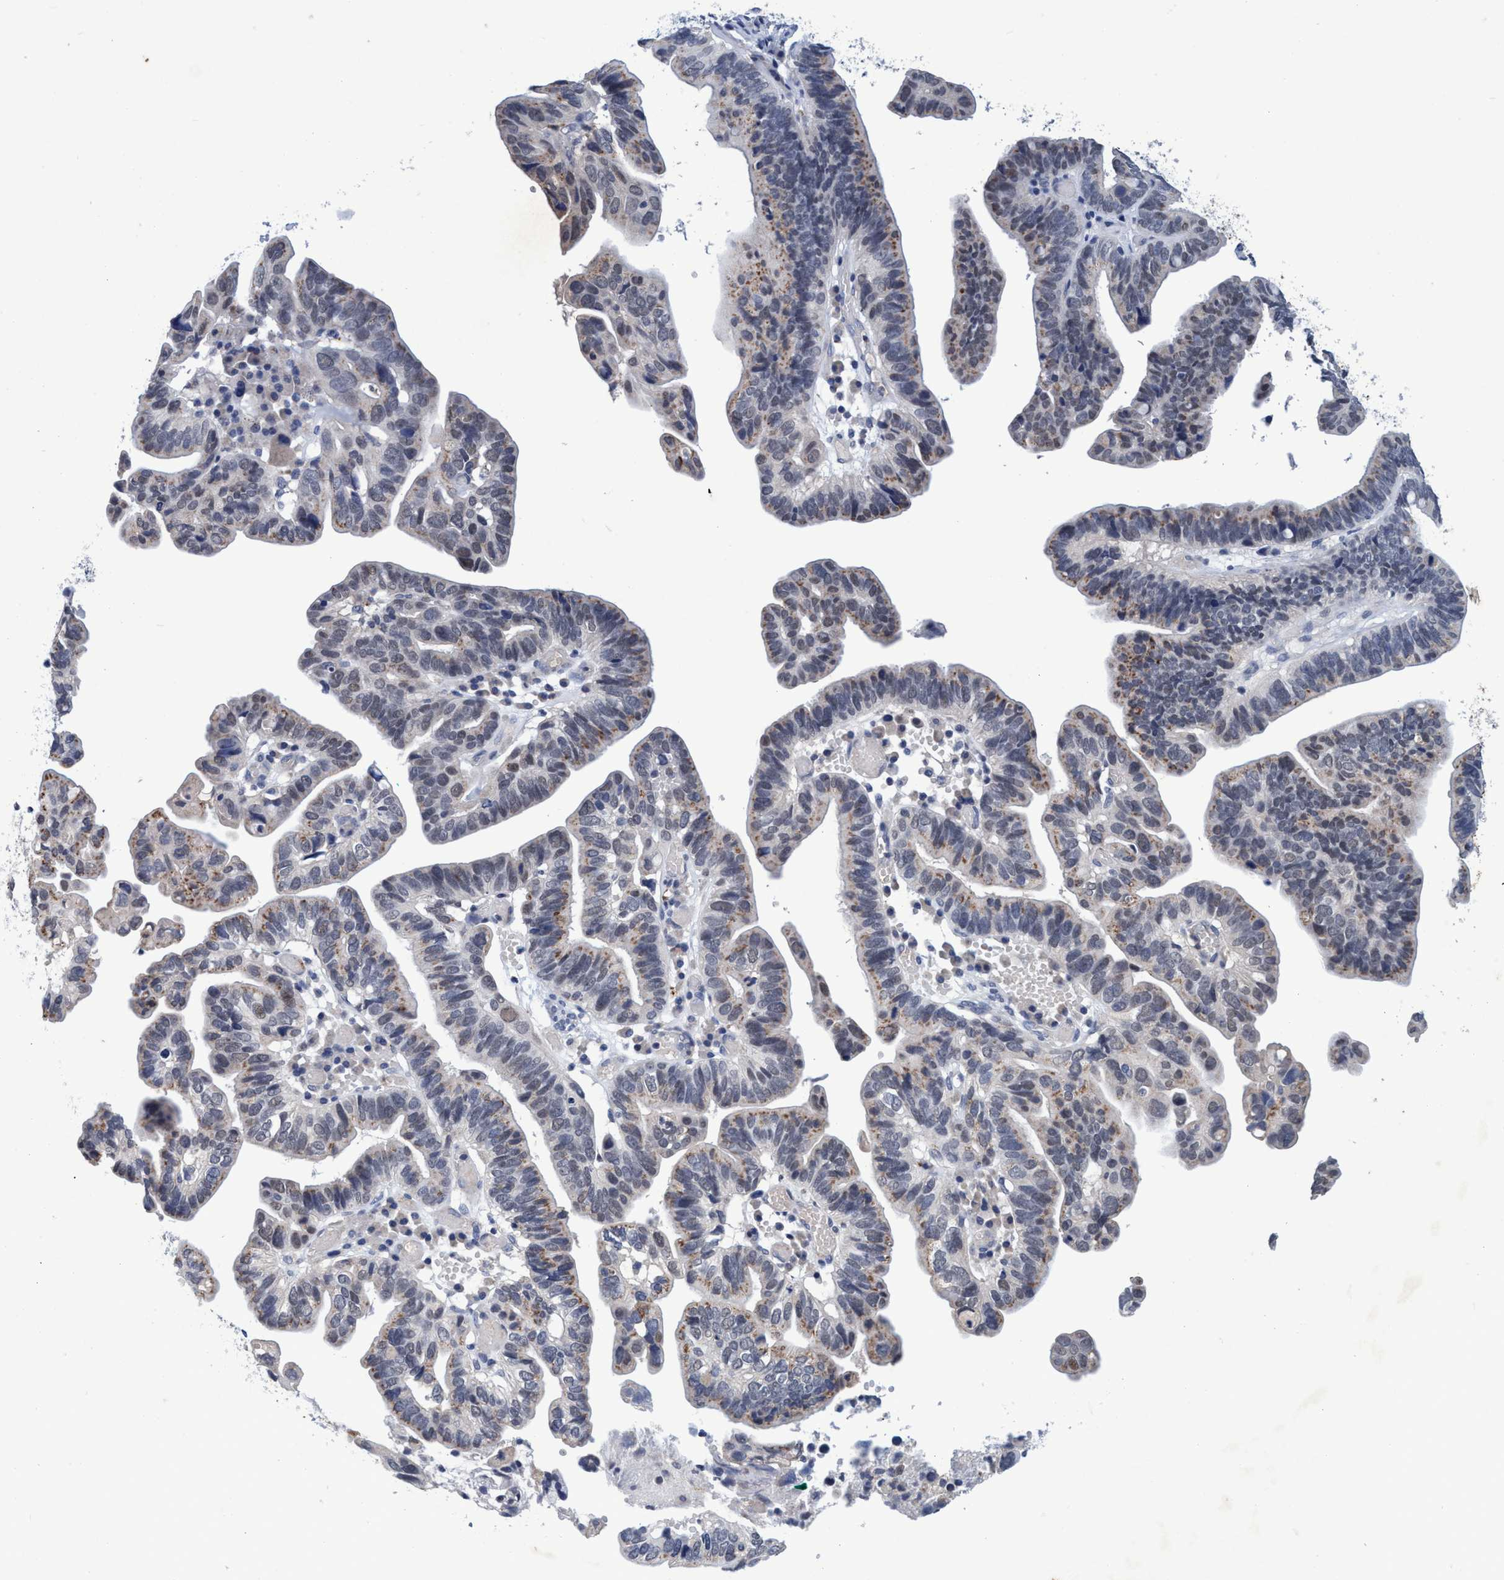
{"staining": {"intensity": "weak", "quantity": "25%-75%", "location": "cytoplasmic/membranous"}, "tissue": "ovarian cancer", "cell_type": "Tumor cells", "image_type": "cancer", "snomed": [{"axis": "morphology", "description": "Cystadenocarcinoma, serous, NOS"}, {"axis": "topography", "description": "Ovary"}], "caption": "Immunohistochemical staining of human ovarian cancer displays weak cytoplasmic/membranous protein expression in about 25%-75% of tumor cells. The staining is performed using DAB brown chromogen to label protein expression. The nuclei are counter-stained blue using hematoxylin.", "gene": "GRB14", "patient": {"sex": "female", "age": 56}}